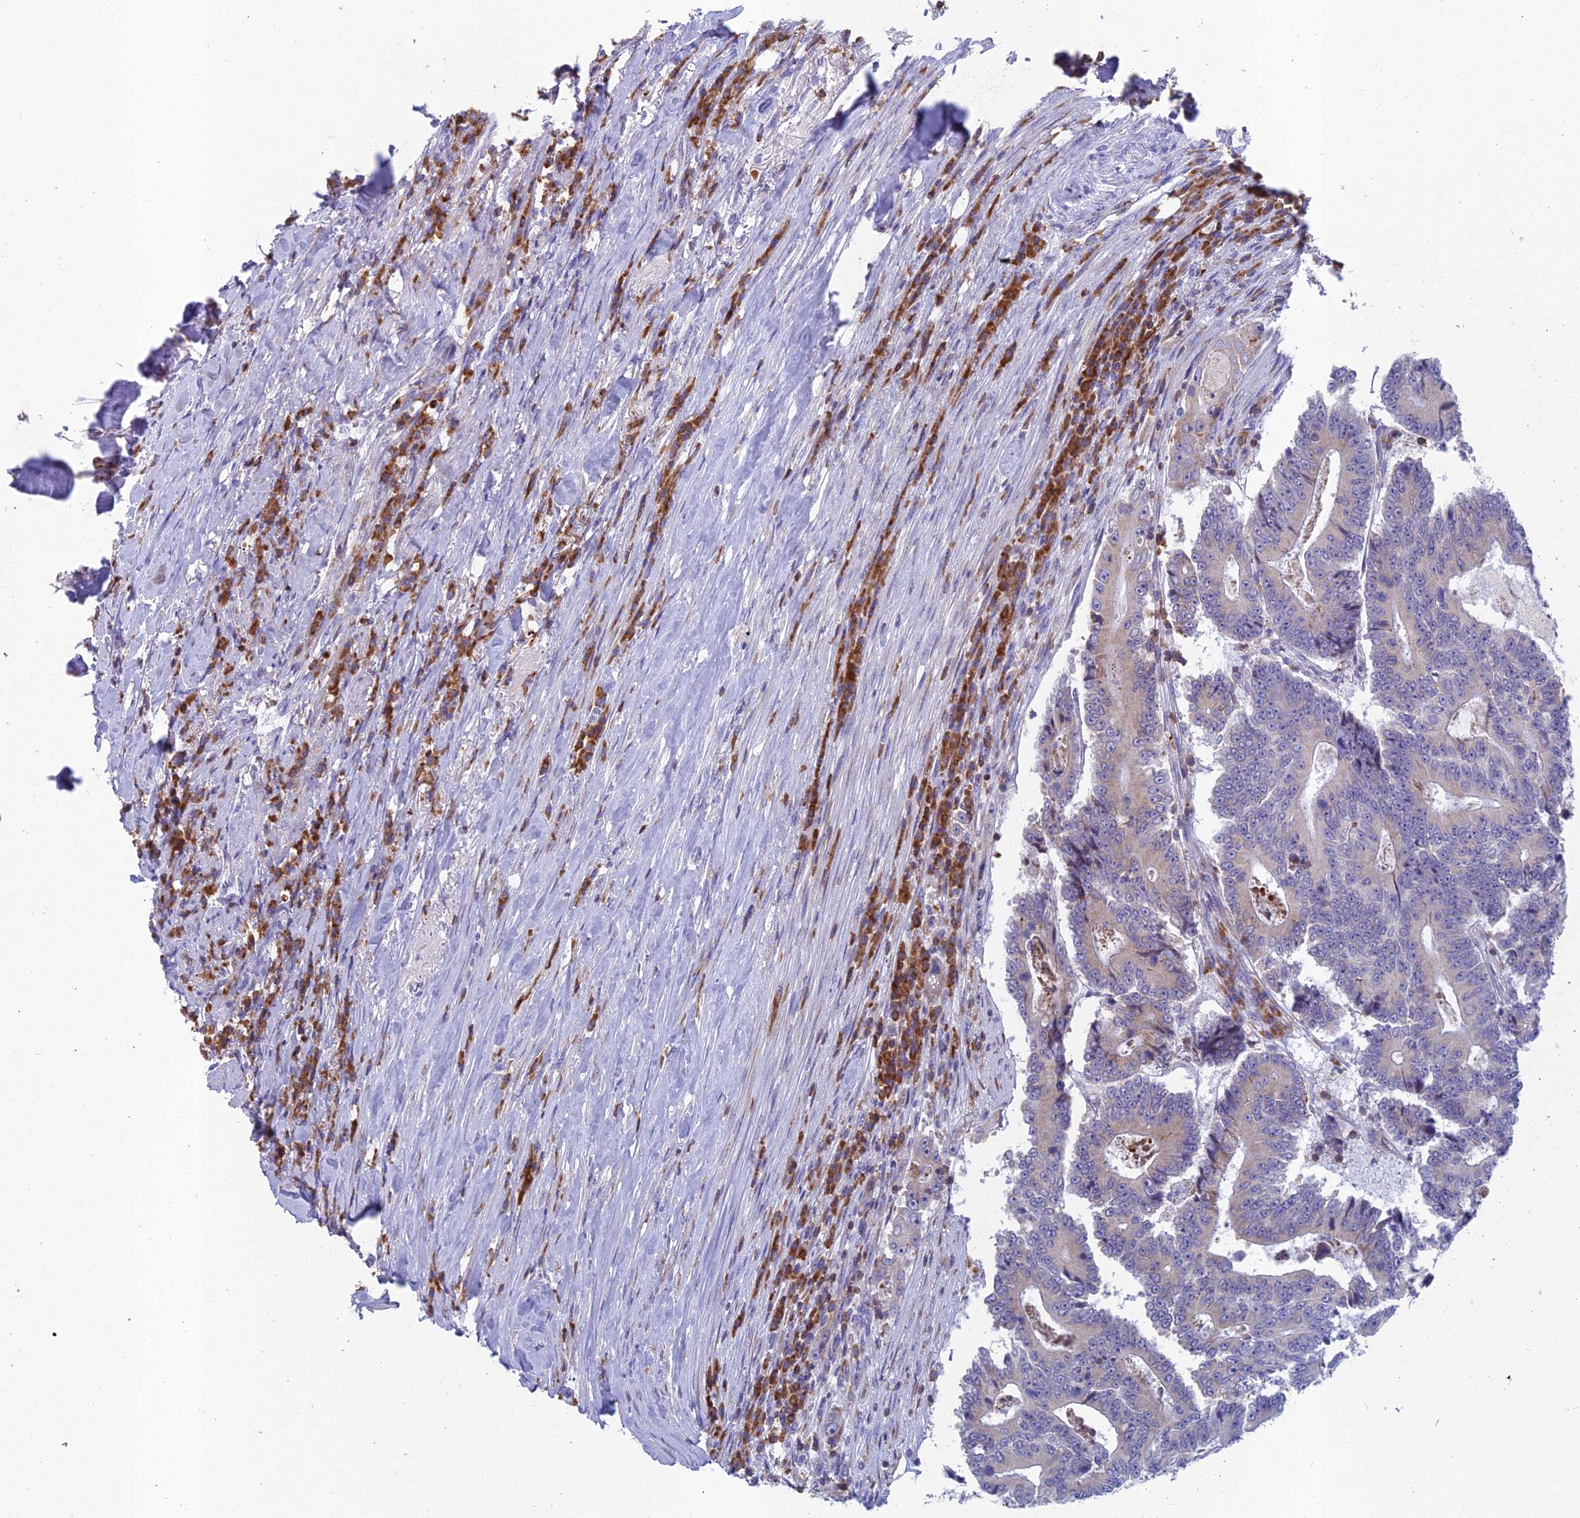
{"staining": {"intensity": "negative", "quantity": "none", "location": "none"}, "tissue": "colorectal cancer", "cell_type": "Tumor cells", "image_type": "cancer", "snomed": [{"axis": "morphology", "description": "Adenocarcinoma, NOS"}, {"axis": "topography", "description": "Colon"}], "caption": "A micrograph of human colorectal adenocarcinoma is negative for staining in tumor cells. The staining is performed using DAB (3,3'-diaminobenzidine) brown chromogen with nuclei counter-stained in using hematoxylin.", "gene": "ABI3BP", "patient": {"sex": "male", "age": 83}}